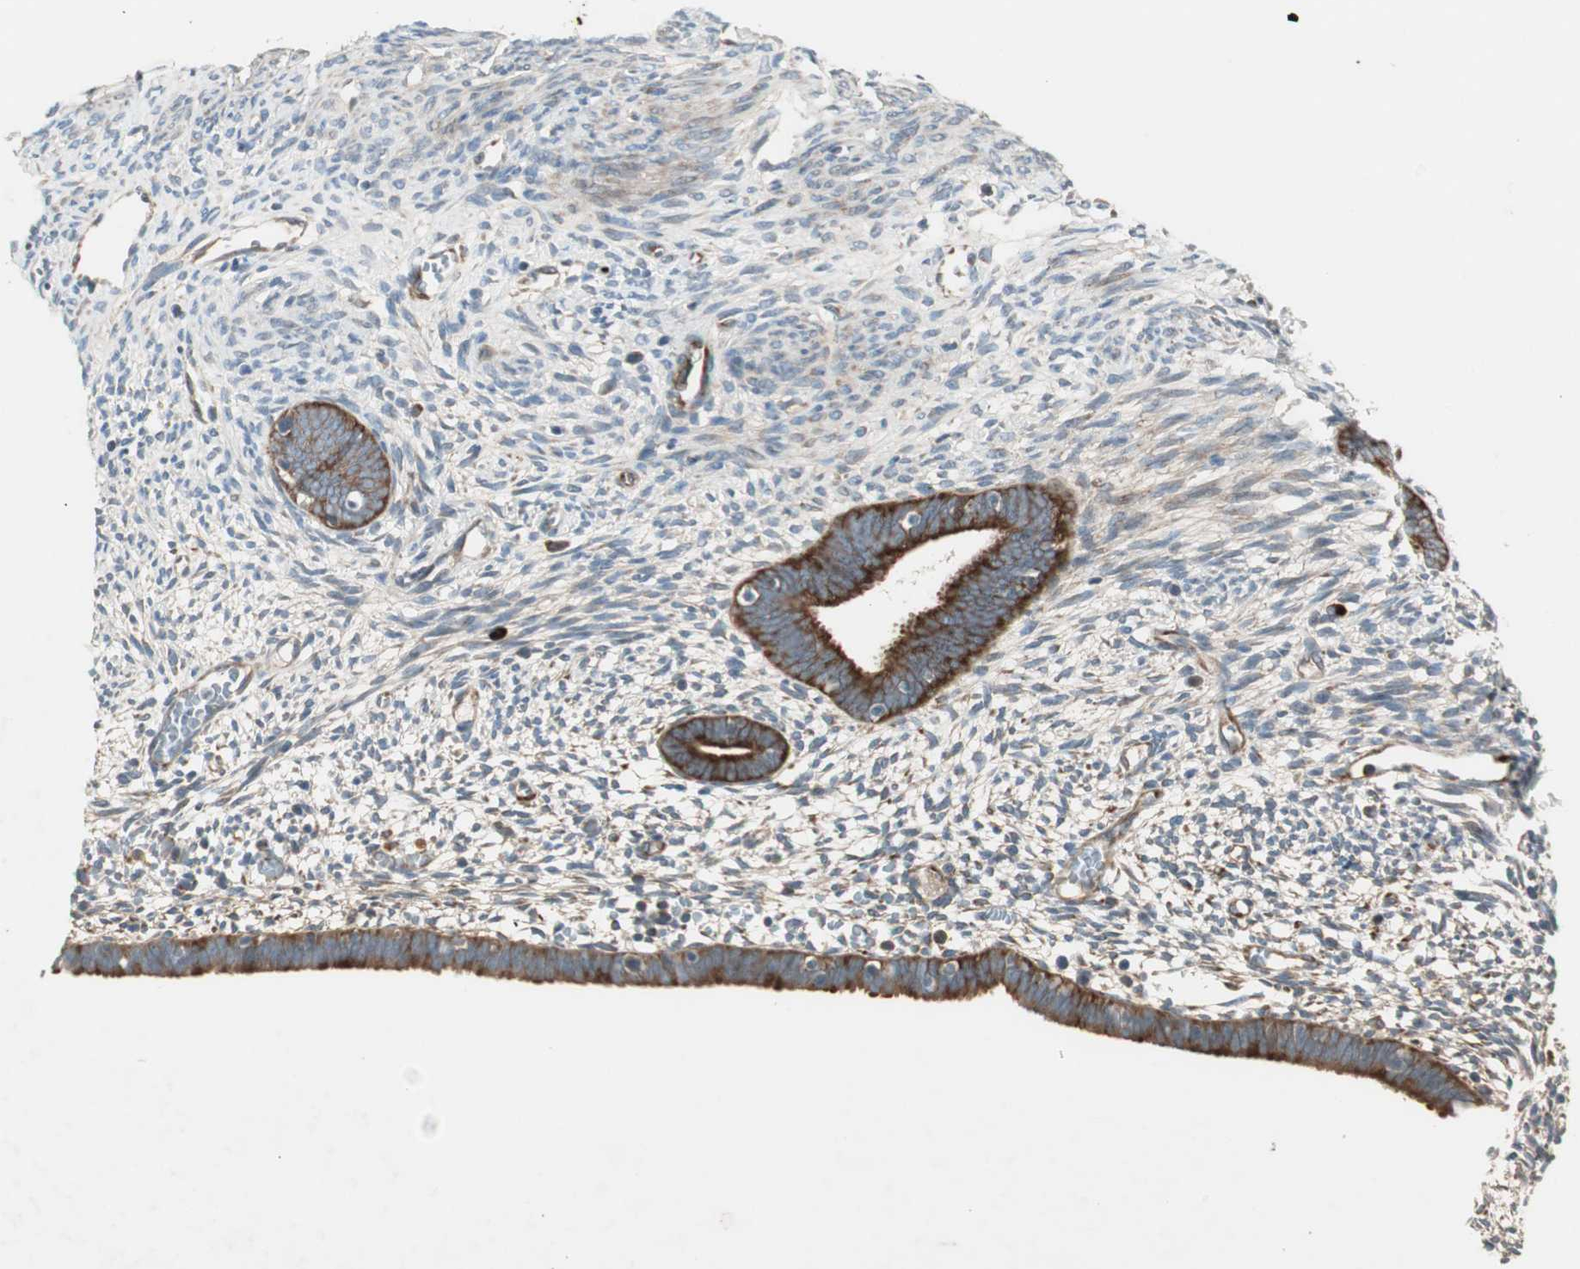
{"staining": {"intensity": "negative", "quantity": "none", "location": "none"}, "tissue": "endometrium", "cell_type": "Cells in endometrial stroma", "image_type": "normal", "snomed": [{"axis": "morphology", "description": "Normal tissue, NOS"}, {"axis": "morphology", "description": "Atrophy, NOS"}, {"axis": "topography", "description": "Uterus"}, {"axis": "topography", "description": "Endometrium"}], "caption": "Immunohistochemical staining of benign endometrium displays no significant staining in cells in endometrial stroma. (DAB immunohistochemistry (IHC) visualized using brightfield microscopy, high magnification).", "gene": "APOO", "patient": {"sex": "female", "age": 68}}